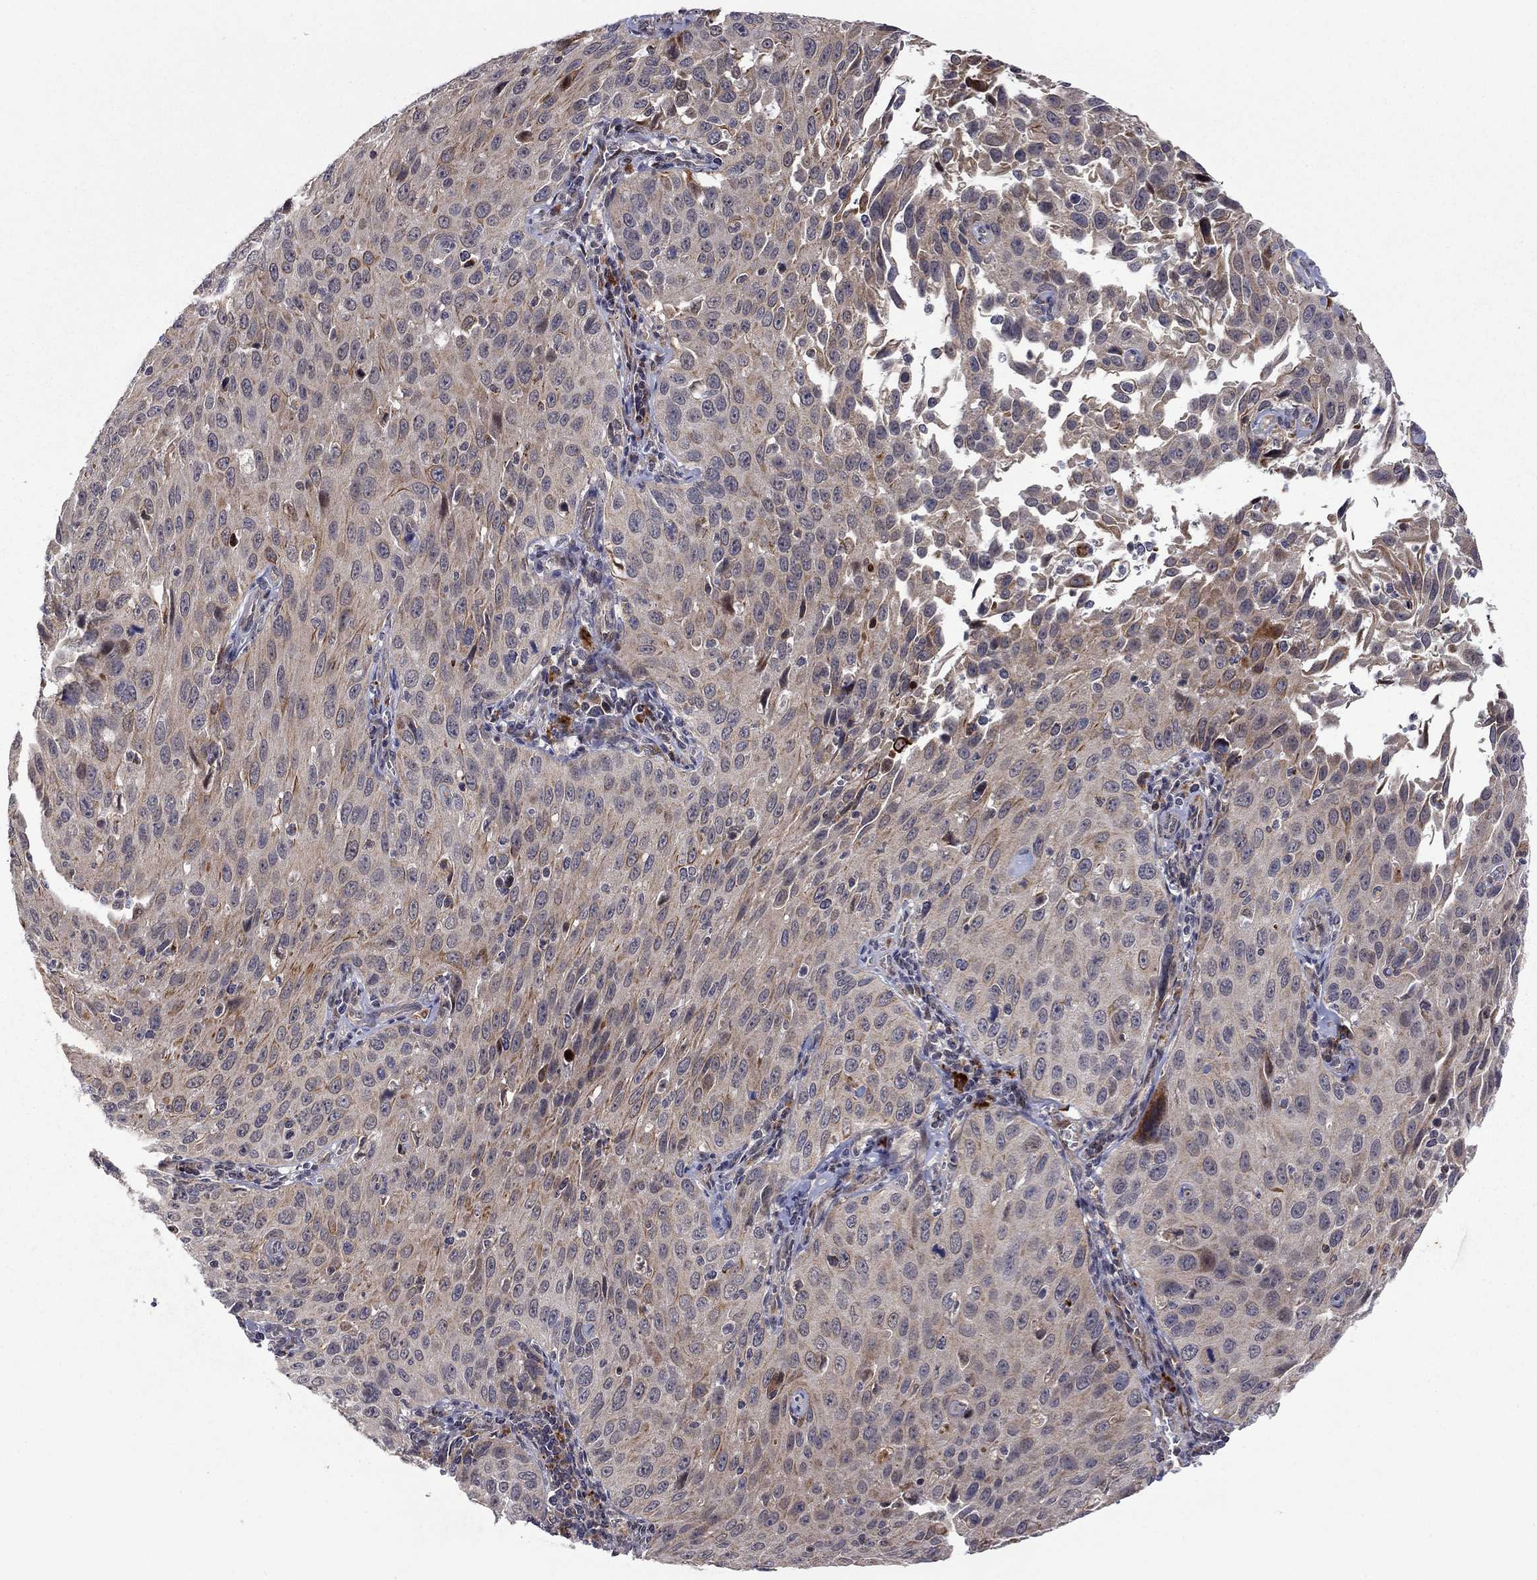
{"staining": {"intensity": "moderate", "quantity": "<25%", "location": "cytoplasmic/membranous"}, "tissue": "cervical cancer", "cell_type": "Tumor cells", "image_type": "cancer", "snomed": [{"axis": "morphology", "description": "Squamous cell carcinoma, NOS"}, {"axis": "topography", "description": "Cervix"}], "caption": "The photomicrograph demonstrates a brown stain indicating the presence of a protein in the cytoplasmic/membranous of tumor cells in cervical cancer (squamous cell carcinoma).", "gene": "IDS", "patient": {"sex": "female", "age": 26}}